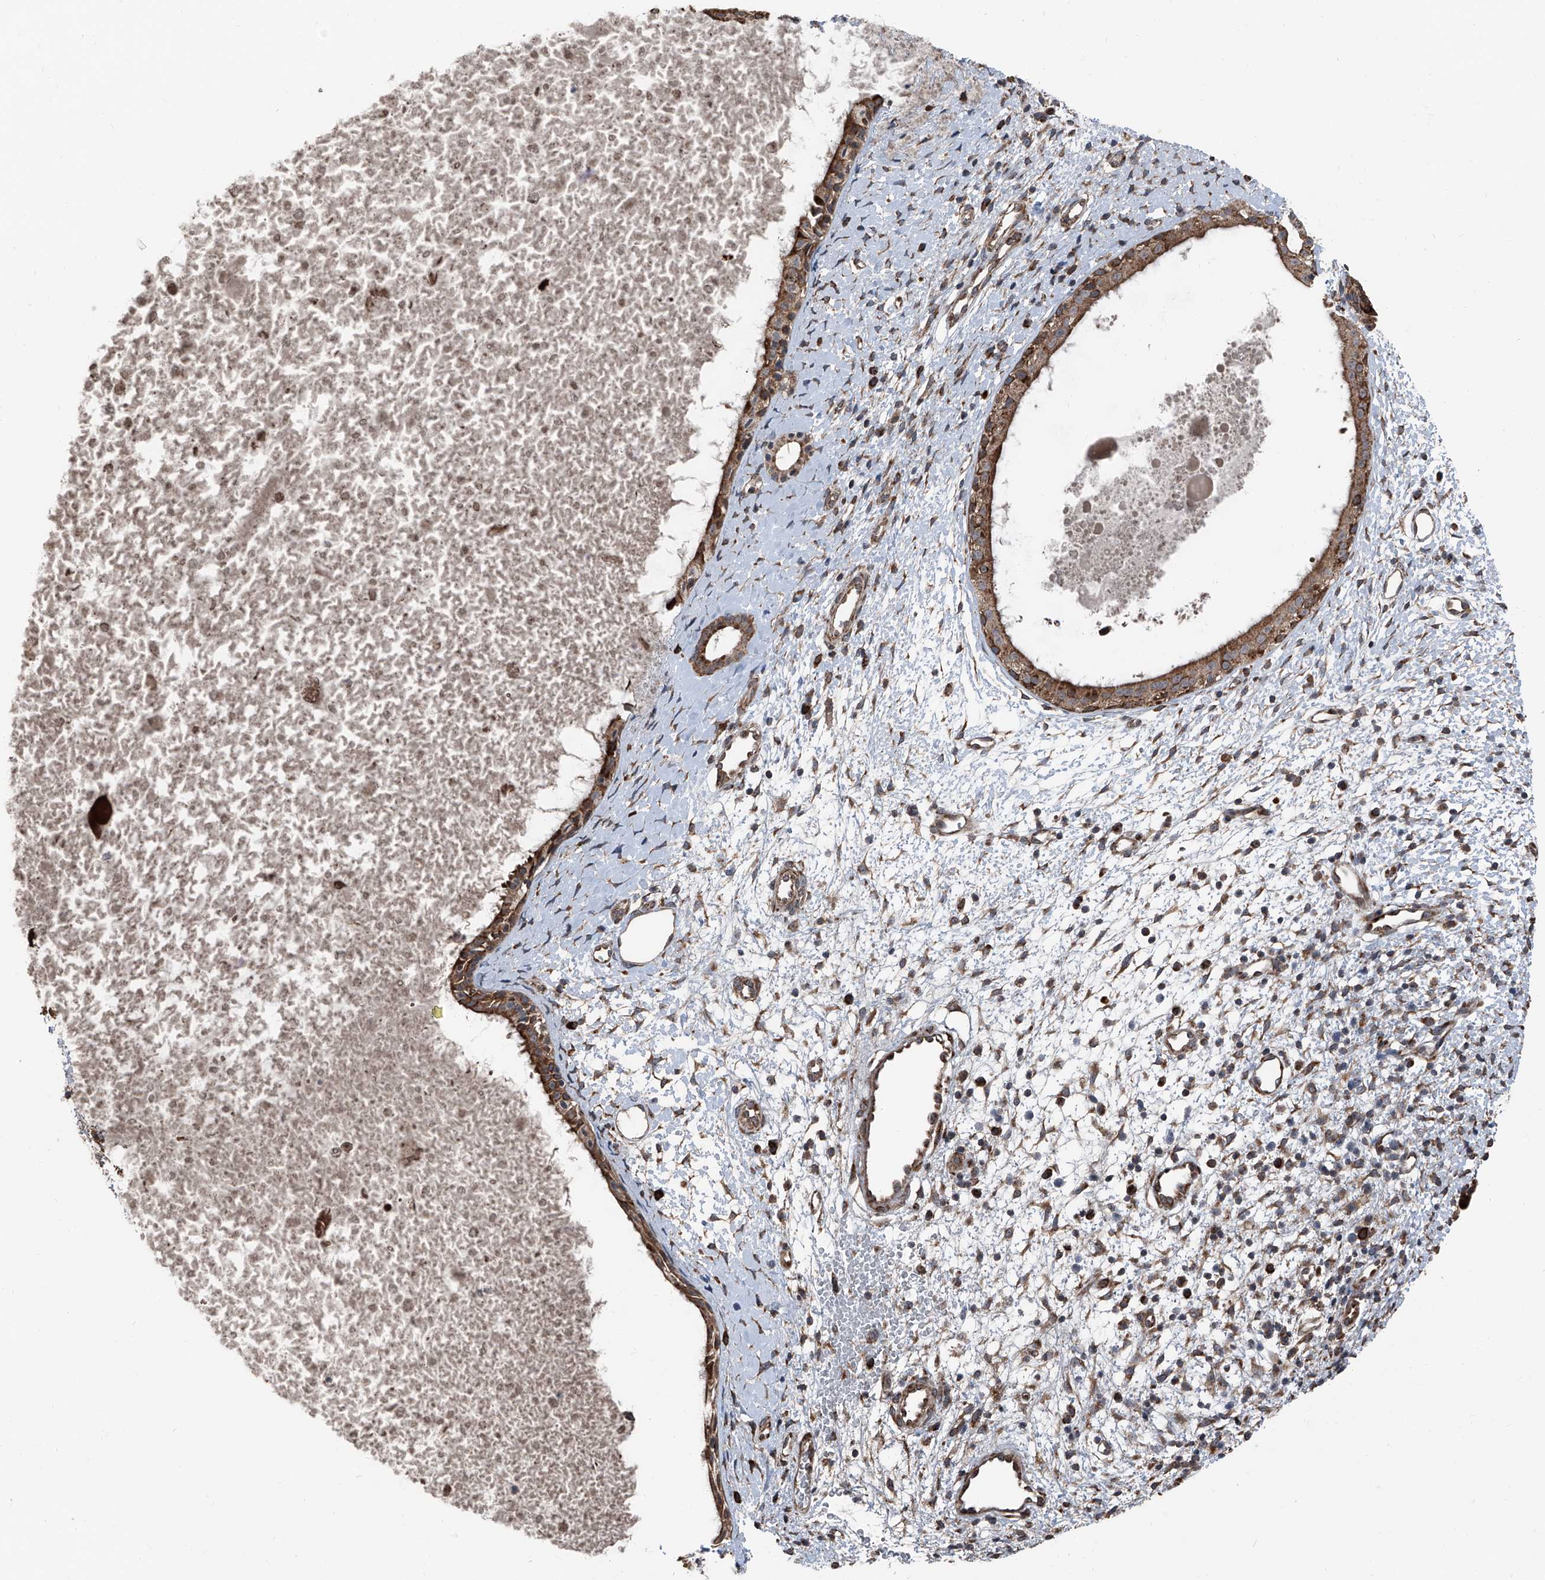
{"staining": {"intensity": "strong", "quantity": ">75%", "location": "cytoplasmic/membranous"}, "tissue": "nasopharynx", "cell_type": "Respiratory epithelial cells", "image_type": "normal", "snomed": [{"axis": "morphology", "description": "Normal tissue, NOS"}, {"axis": "topography", "description": "Nasopharynx"}], "caption": "Immunohistochemistry of benign human nasopharynx demonstrates high levels of strong cytoplasmic/membranous expression in about >75% of respiratory epithelial cells.", "gene": "LIMK1", "patient": {"sex": "male", "age": 22}}